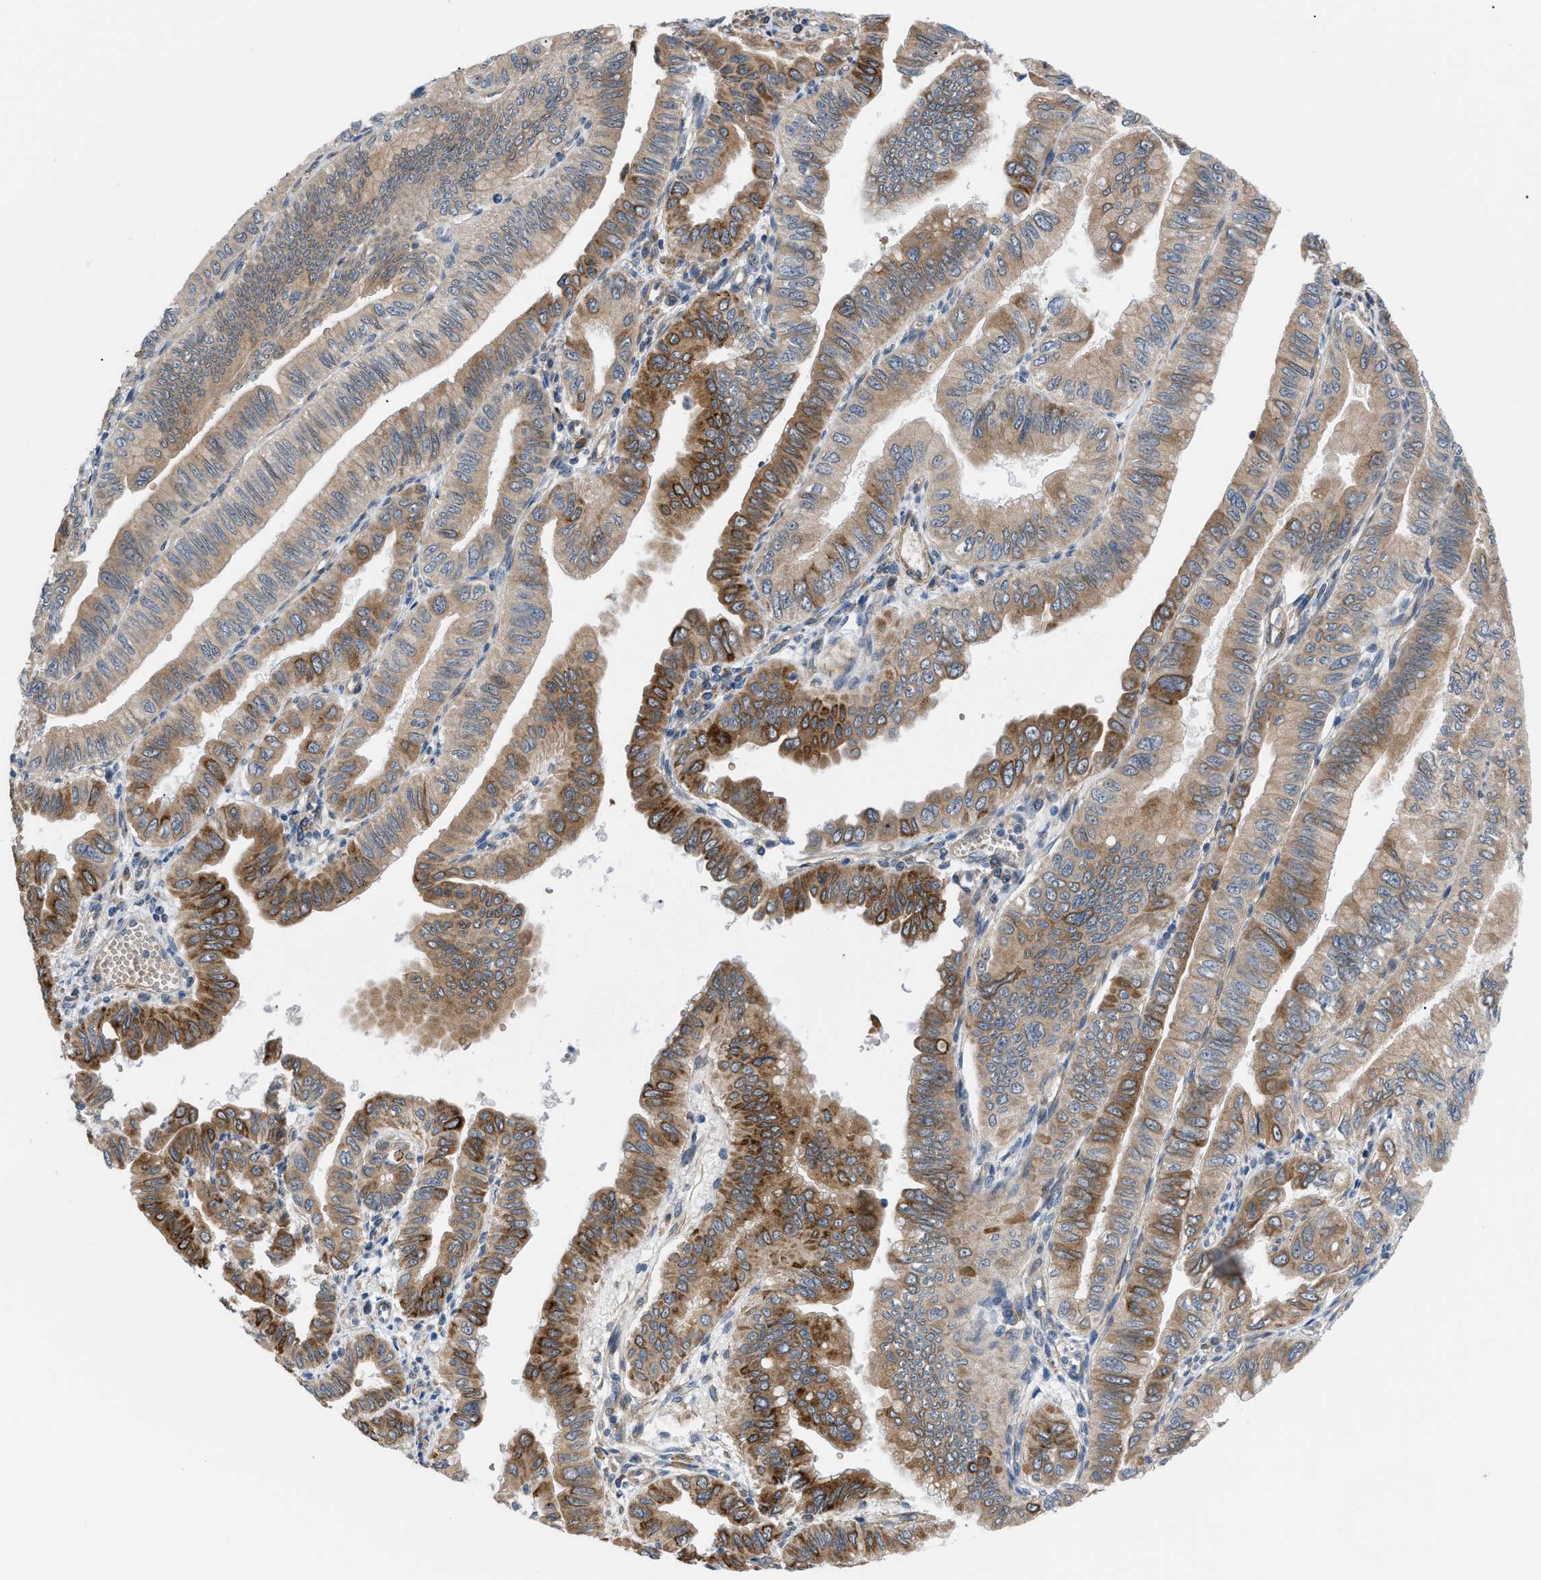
{"staining": {"intensity": "strong", "quantity": ">75%", "location": "cytoplasmic/membranous"}, "tissue": "pancreatic cancer", "cell_type": "Tumor cells", "image_type": "cancer", "snomed": [{"axis": "morphology", "description": "Normal tissue, NOS"}, {"axis": "topography", "description": "Lymph node"}], "caption": "Tumor cells demonstrate strong cytoplasmic/membranous positivity in about >75% of cells in pancreatic cancer.", "gene": "MYO10", "patient": {"sex": "male", "age": 50}}